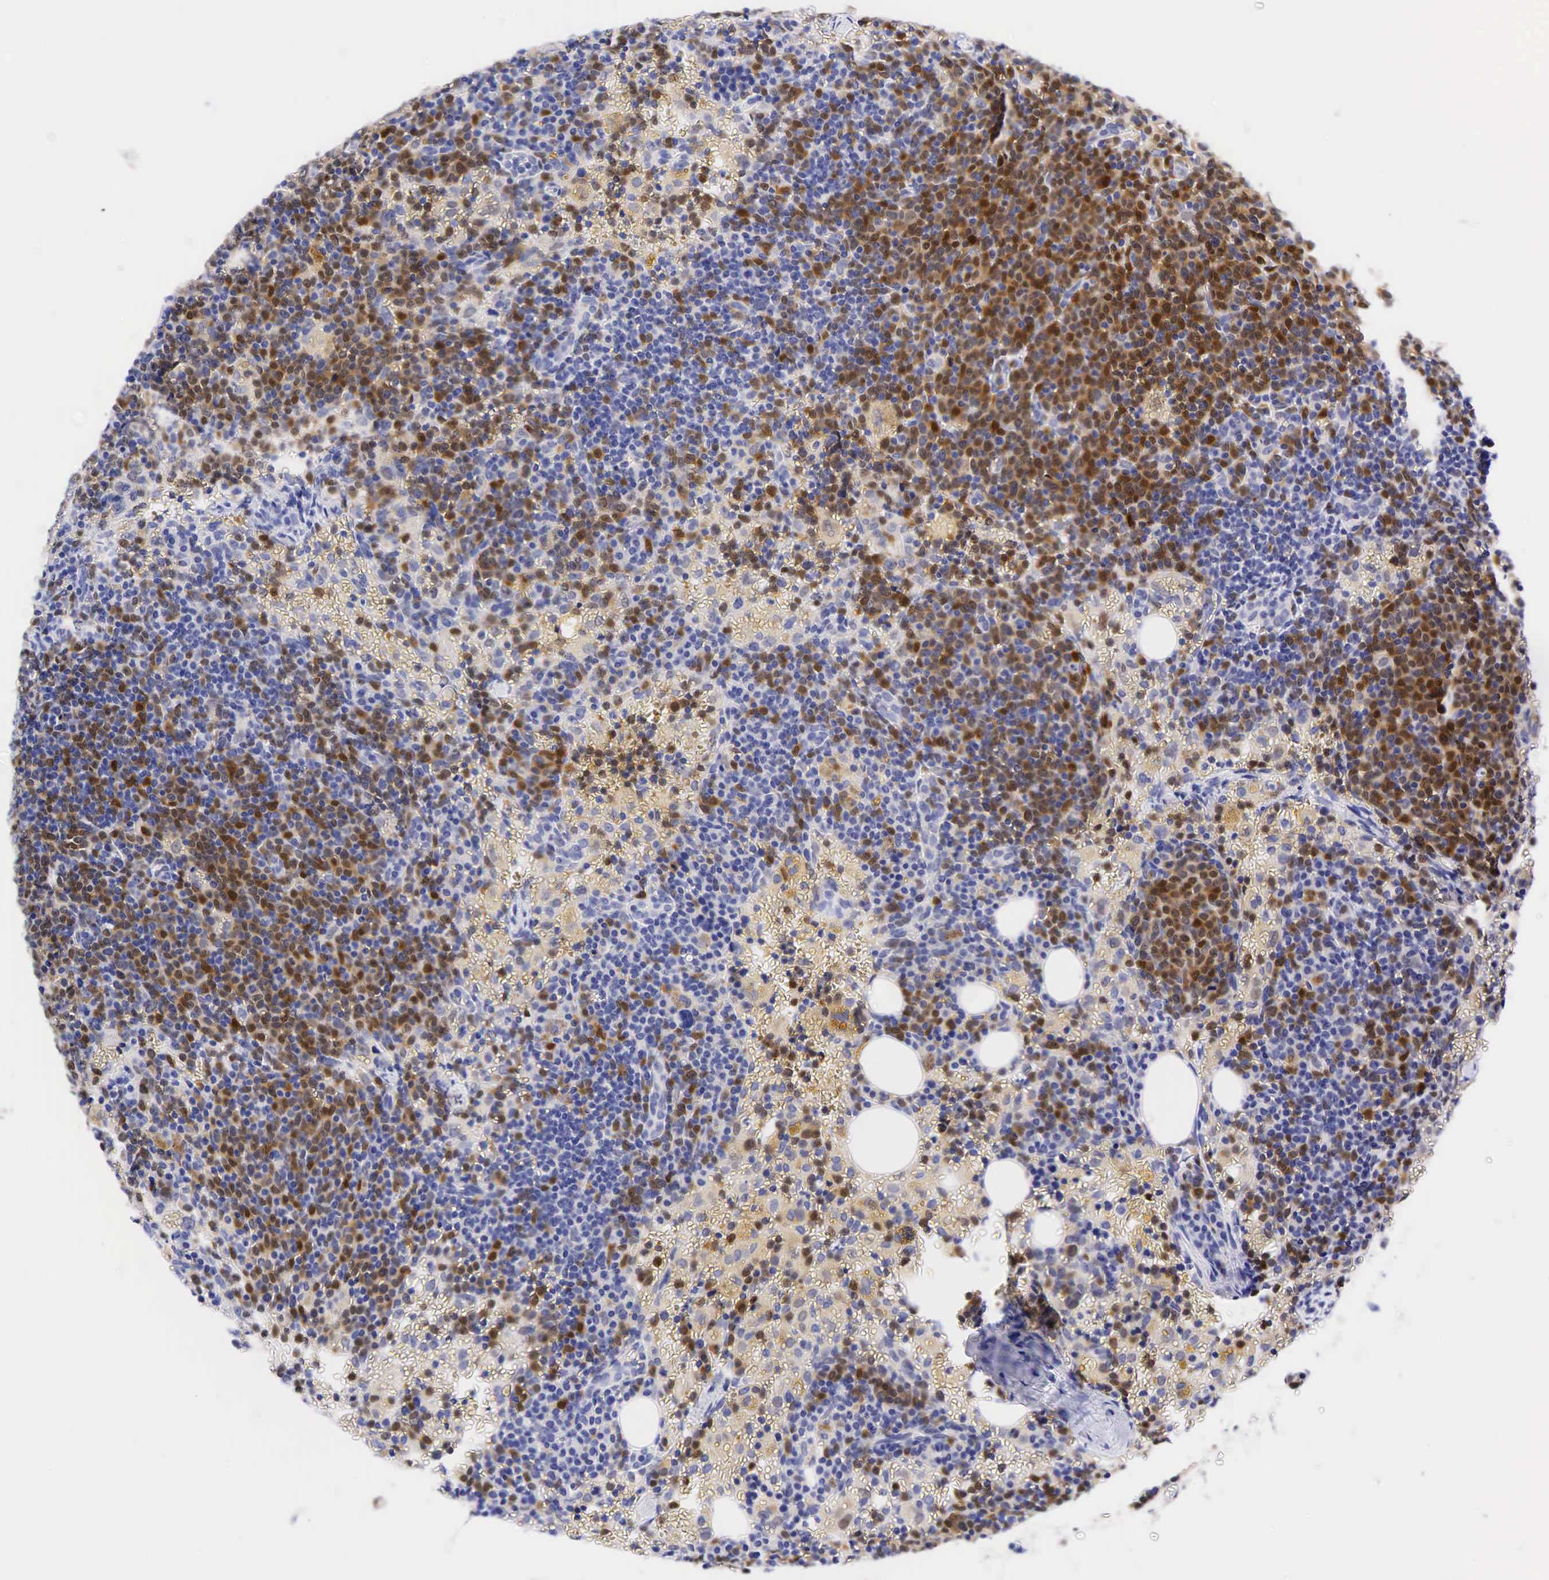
{"staining": {"intensity": "moderate", "quantity": "25%-75%", "location": "nuclear"}, "tissue": "lymphoma", "cell_type": "Tumor cells", "image_type": "cancer", "snomed": [{"axis": "morphology", "description": "Malignant lymphoma, non-Hodgkin's type, High grade"}, {"axis": "topography", "description": "Lymph node"}], "caption": "Immunohistochemical staining of lymphoma reveals medium levels of moderate nuclear protein staining in approximately 25%-75% of tumor cells. The staining was performed using DAB (3,3'-diaminobenzidine) to visualize the protein expression in brown, while the nuclei were stained in blue with hematoxylin (Magnification: 20x).", "gene": "CCND1", "patient": {"sex": "female", "age": 76}}